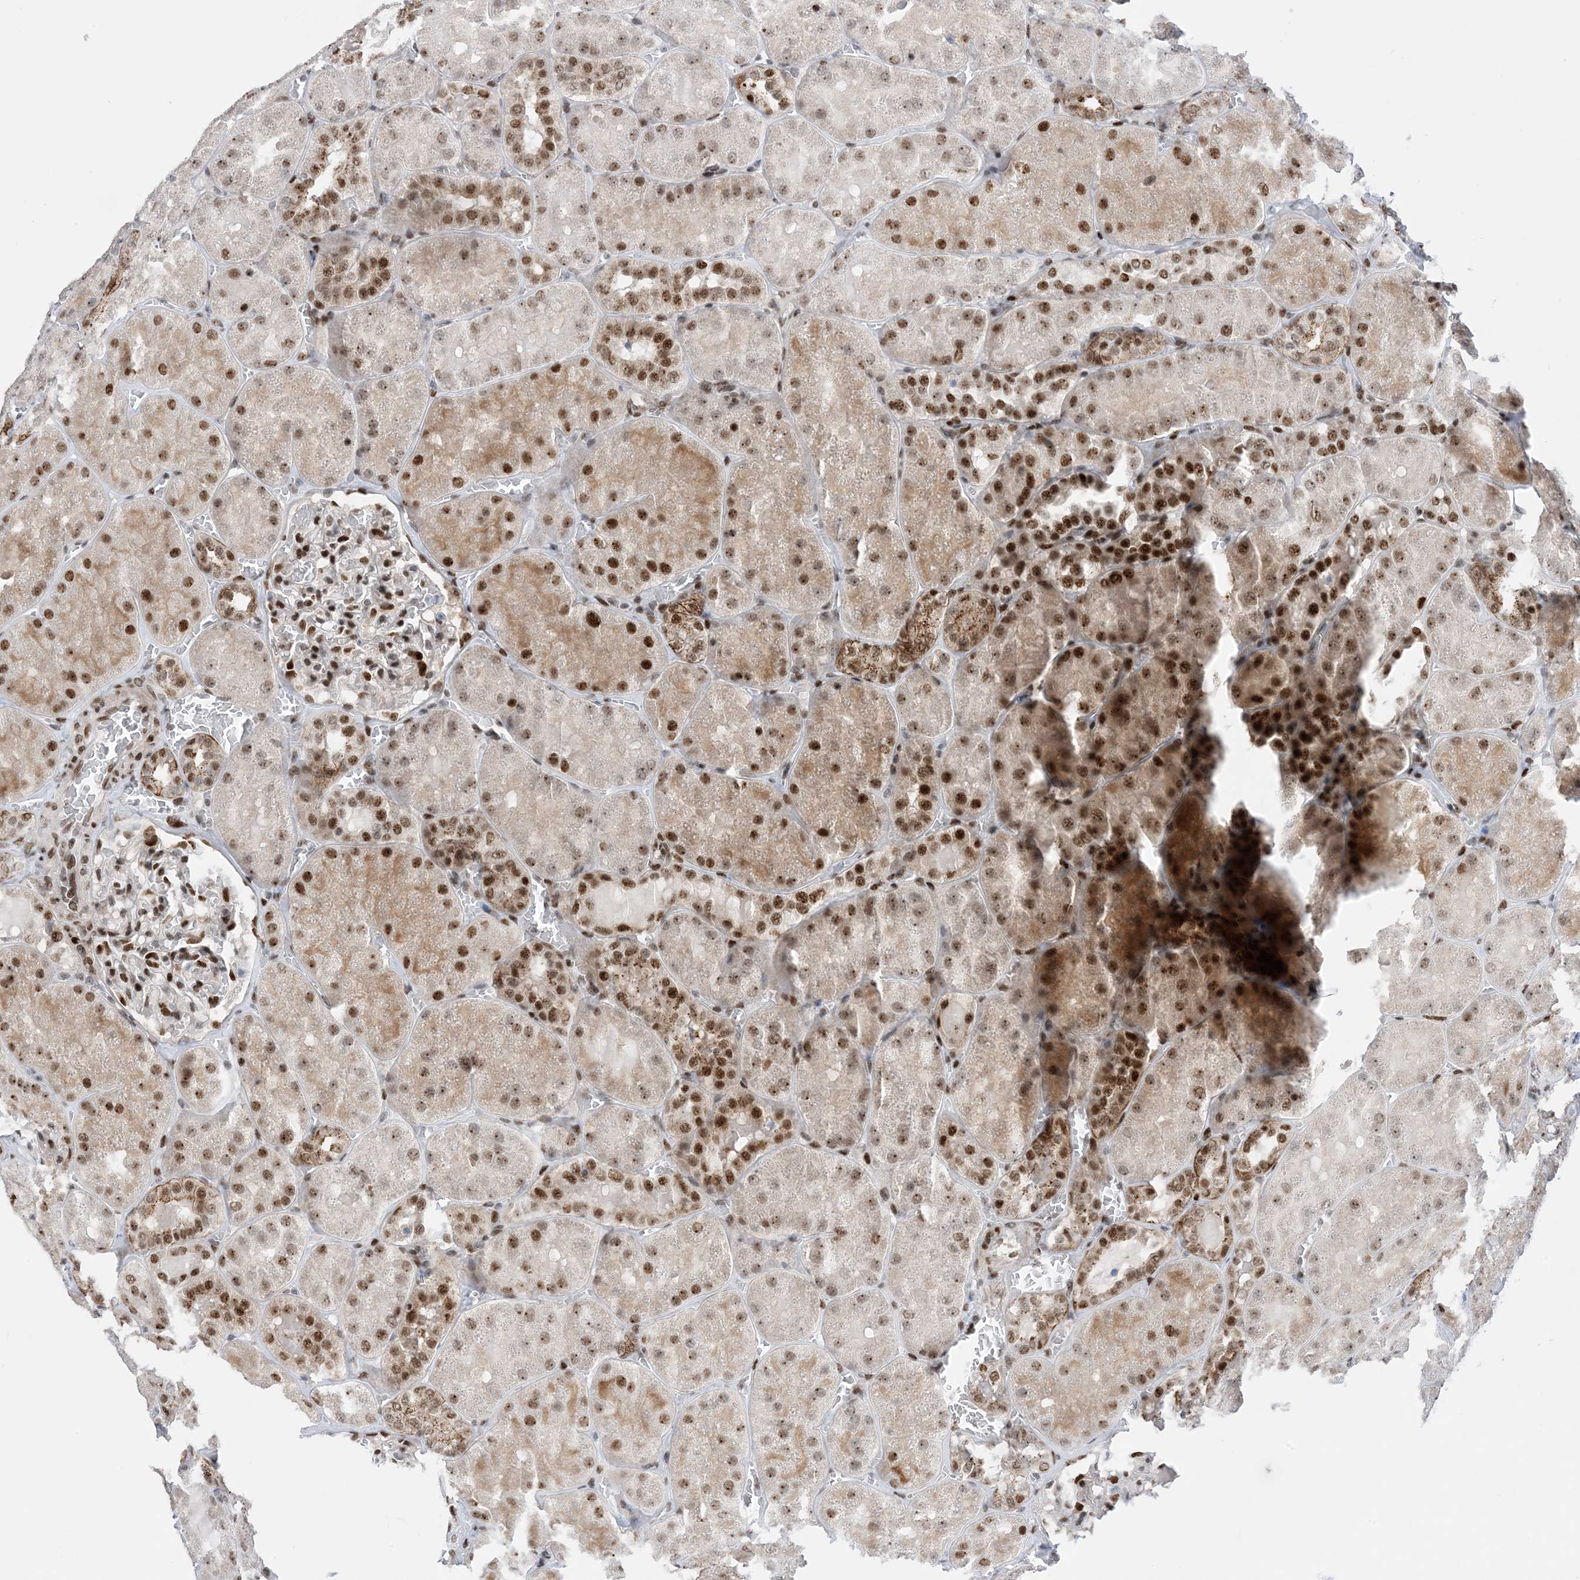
{"staining": {"intensity": "strong", "quantity": "25%-75%", "location": "nuclear"}, "tissue": "kidney", "cell_type": "Cells in glomeruli", "image_type": "normal", "snomed": [{"axis": "morphology", "description": "Normal tissue, NOS"}, {"axis": "topography", "description": "Kidney"}], "caption": "Immunohistochemistry (DAB (3,3'-diaminobenzidine)) staining of normal human kidney reveals strong nuclear protein staining in about 25%-75% of cells in glomeruli.", "gene": "TSPYL1", "patient": {"sex": "male", "age": 28}}